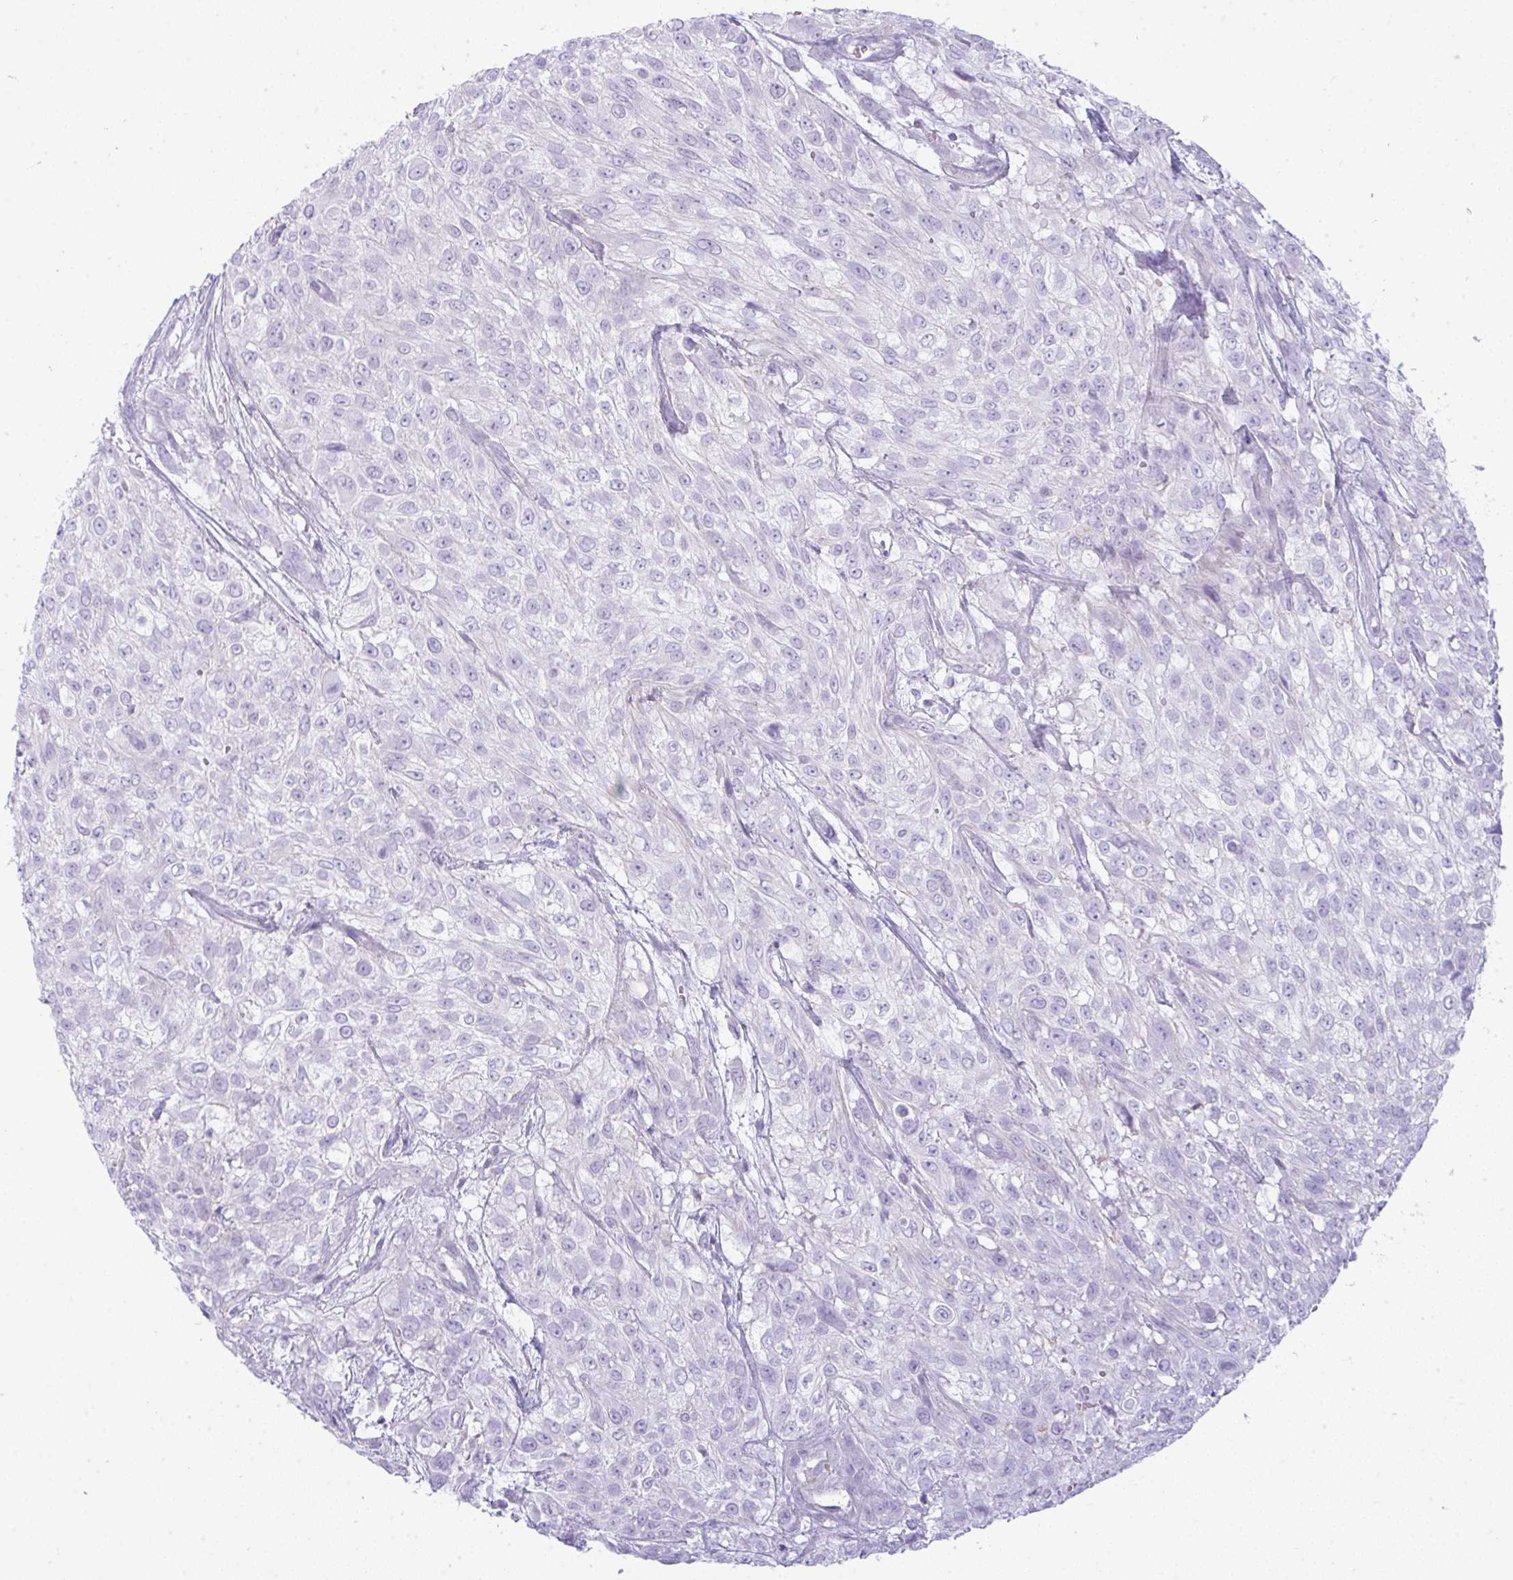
{"staining": {"intensity": "negative", "quantity": "none", "location": "none"}, "tissue": "urothelial cancer", "cell_type": "Tumor cells", "image_type": "cancer", "snomed": [{"axis": "morphology", "description": "Urothelial carcinoma, High grade"}, {"axis": "topography", "description": "Urinary bladder"}], "caption": "Urothelial carcinoma (high-grade) was stained to show a protein in brown. There is no significant staining in tumor cells. (DAB (3,3'-diaminobenzidine) IHC with hematoxylin counter stain).", "gene": "RASL10A", "patient": {"sex": "male", "age": 57}}